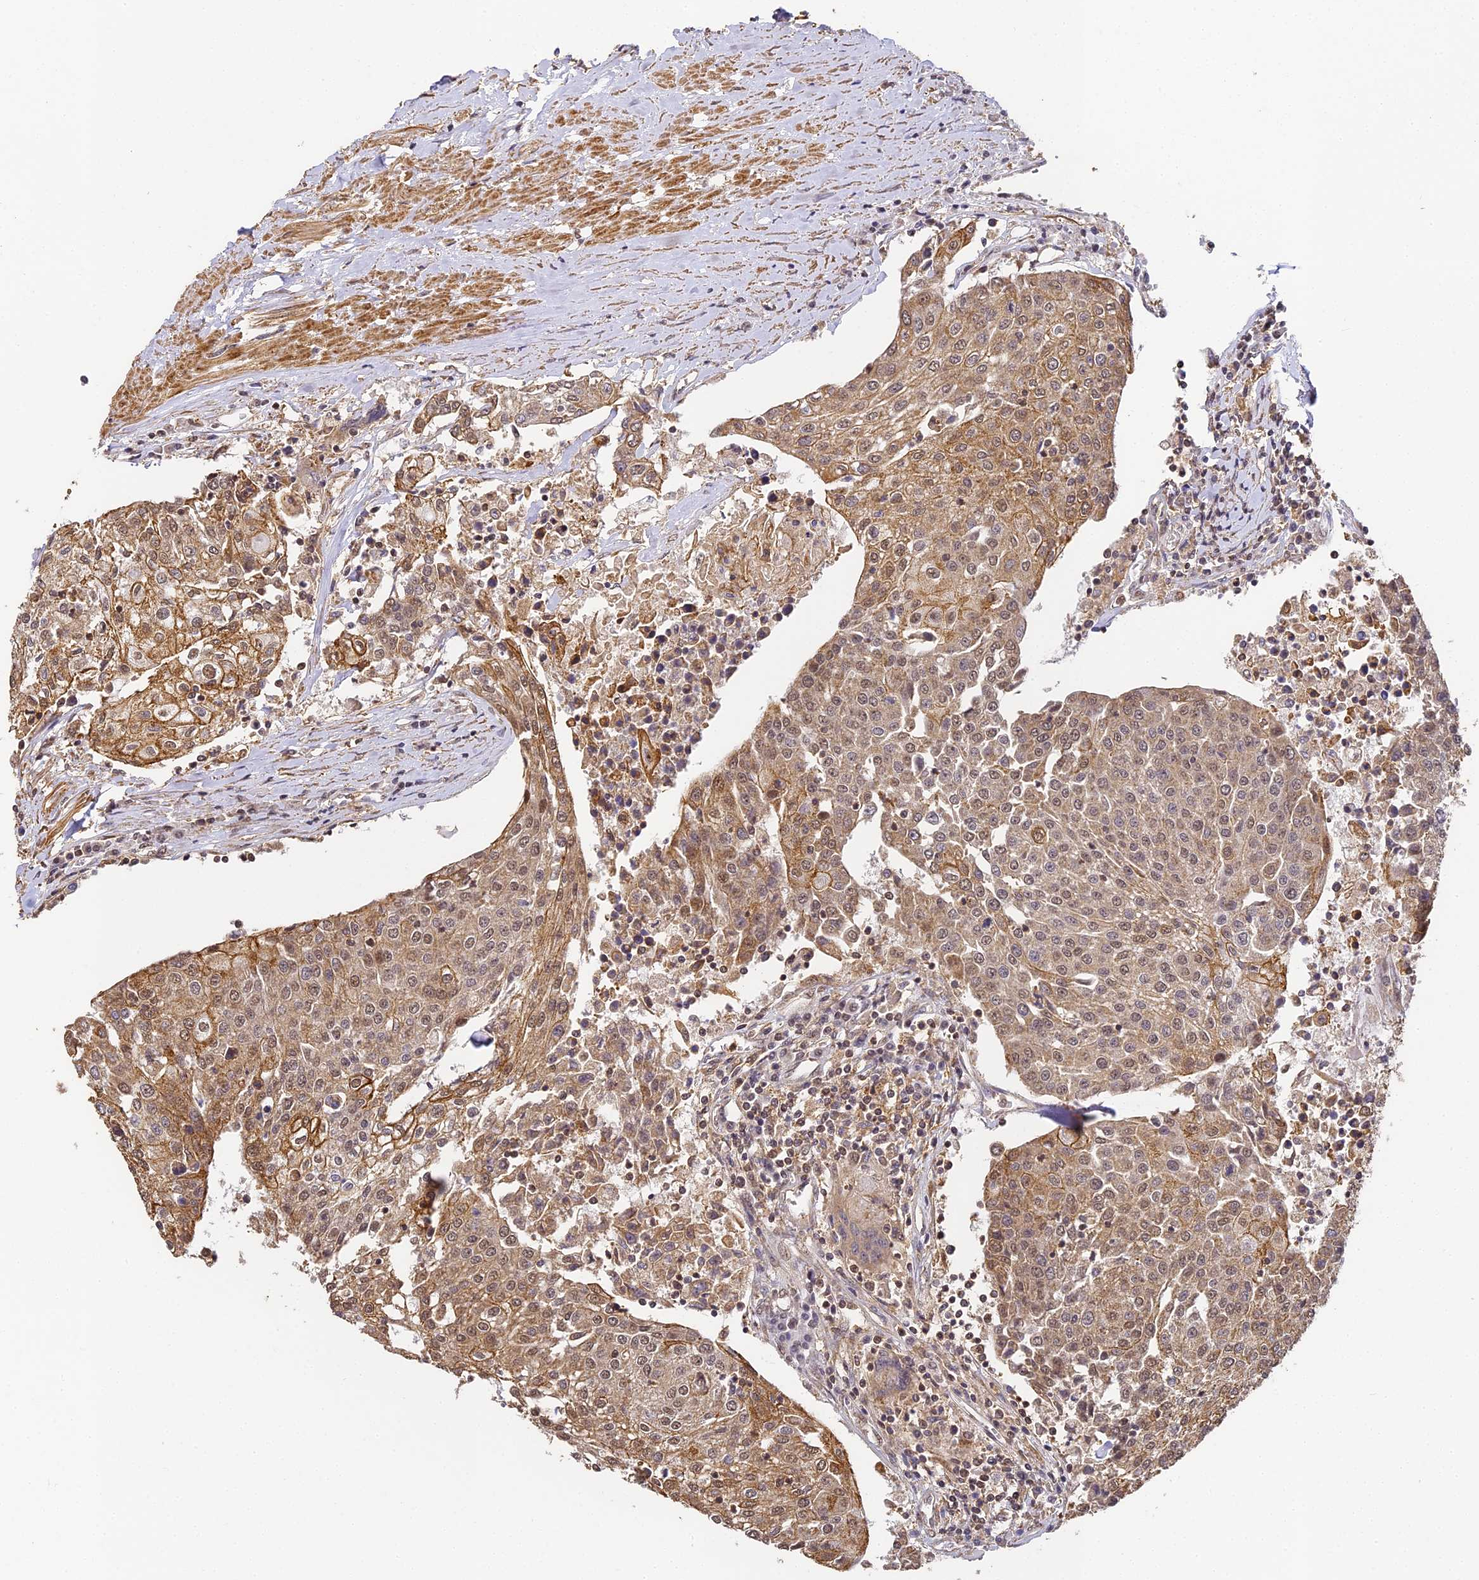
{"staining": {"intensity": "weak", "quantity": ">75%", "location": "cytoplasmic/membranous"}, "tissue": "urothelial cancer", "cell_type": "Tumor cells", "image_type": "cancer", "snomed": [{"axis": "morphology", "description": "Urothelial carcinoma, High grade"}, {"axis": "topography", "description": "Urinary bladder"}], "caption": "Brown immunohistochemical staining in human high-grade urothelial carcinoma demonstrates weak cytoplasmic/membranous staining in about >75% of tumor cells. Nuclei are stained in blue.", "gene": "ZNF443", "patient": {"sex": "female", "age": 85}}